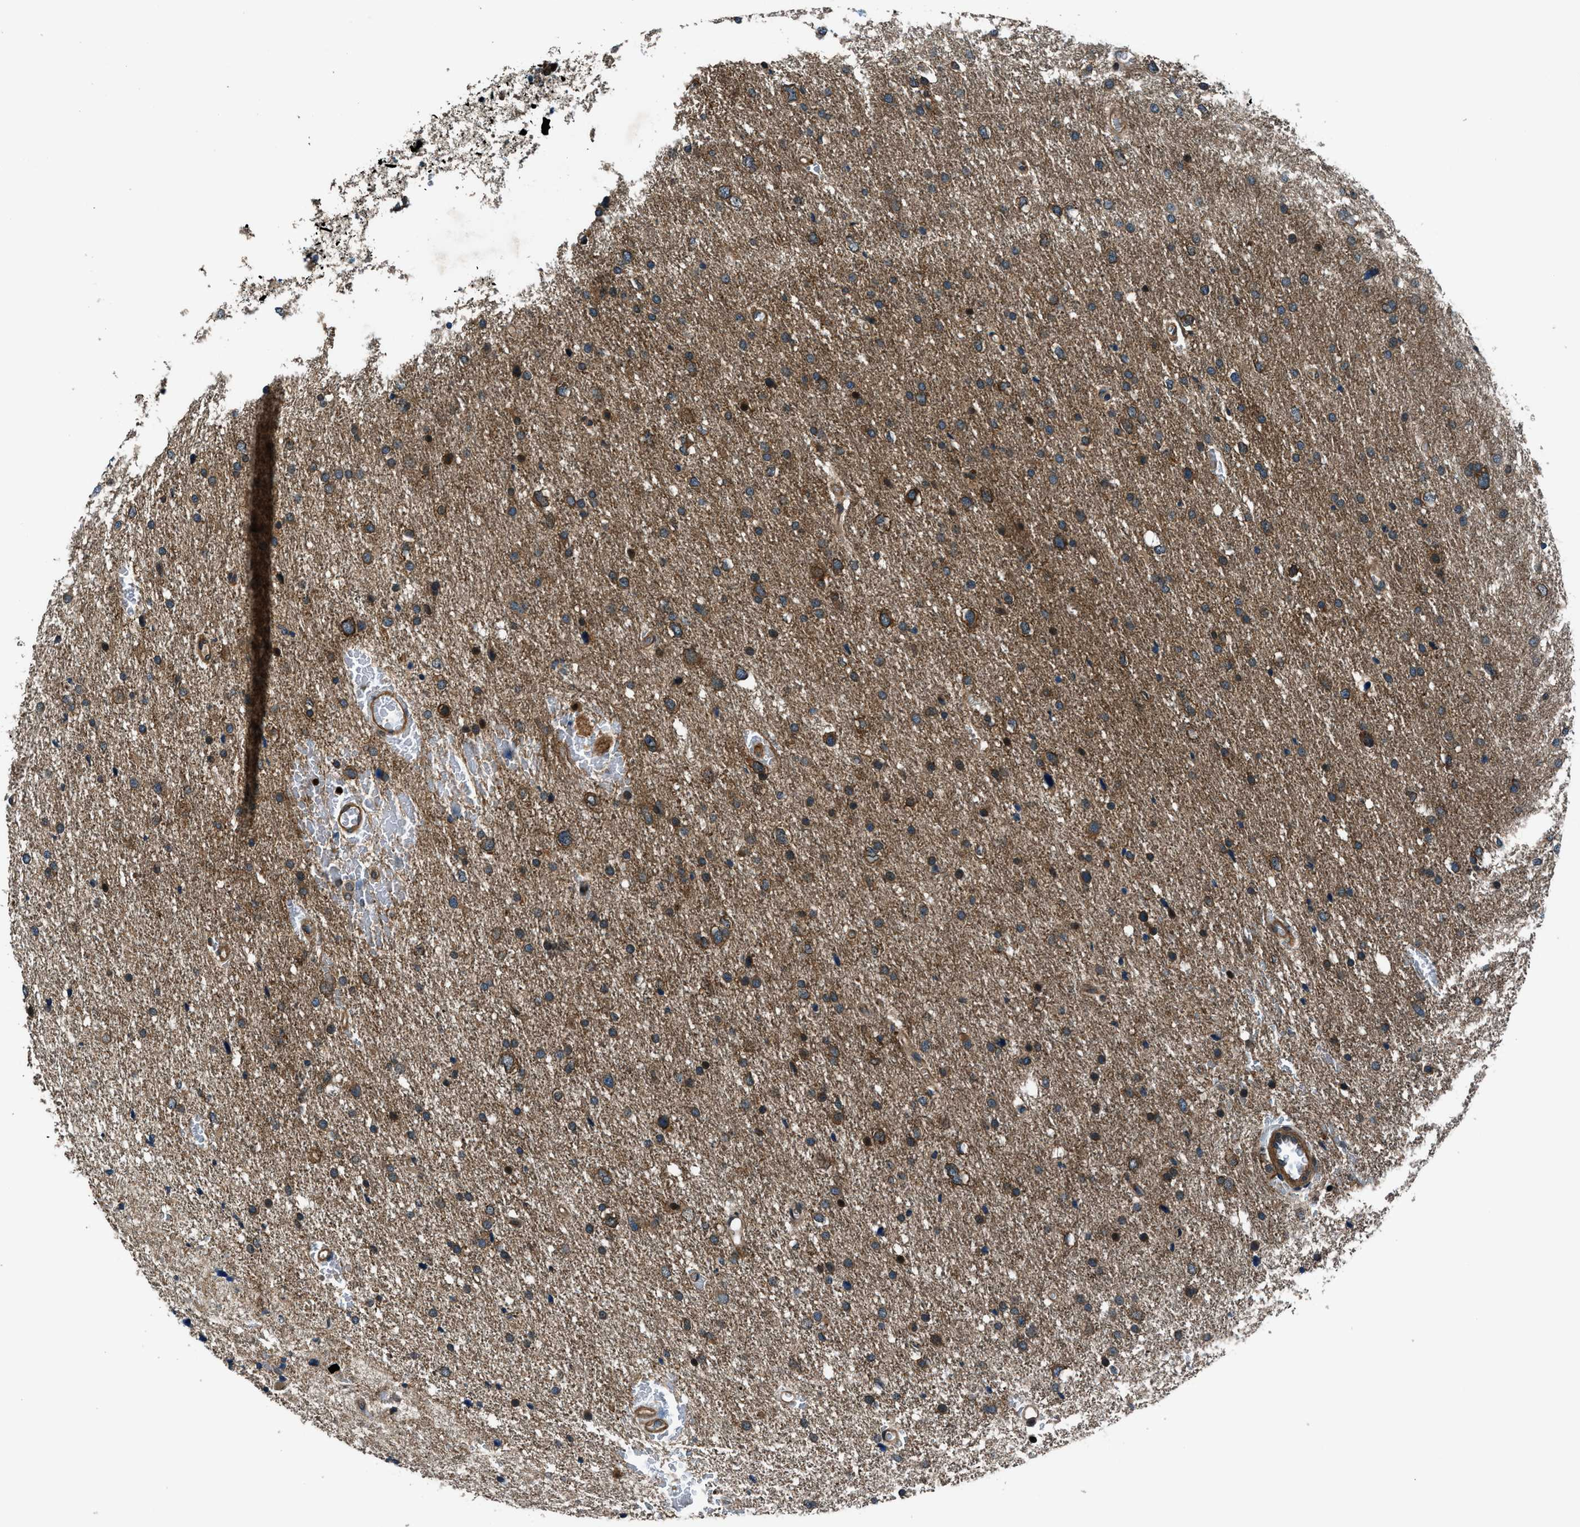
{"staining": {"intensity": "moderate", "quantity": ">75%", "location": "cytoplasmic/membranous"}, "tissue": "glioma", "cell_type": "Tumor cells", "image_type": "cancer", "snomed": [{"axis": "morphology", "description": "Glioma, malignant, Low grade"}, {"axis": "topography", "description": "Brain"}], "caption": "Immunohistochemistry (DAB) staining of glioma shows moderate cytoplasmic/membranous protein positivity in approximately >75% of tumor cells.", "gene": "ARHGEF11", "patient": {"sex": "female", "age": 37}}